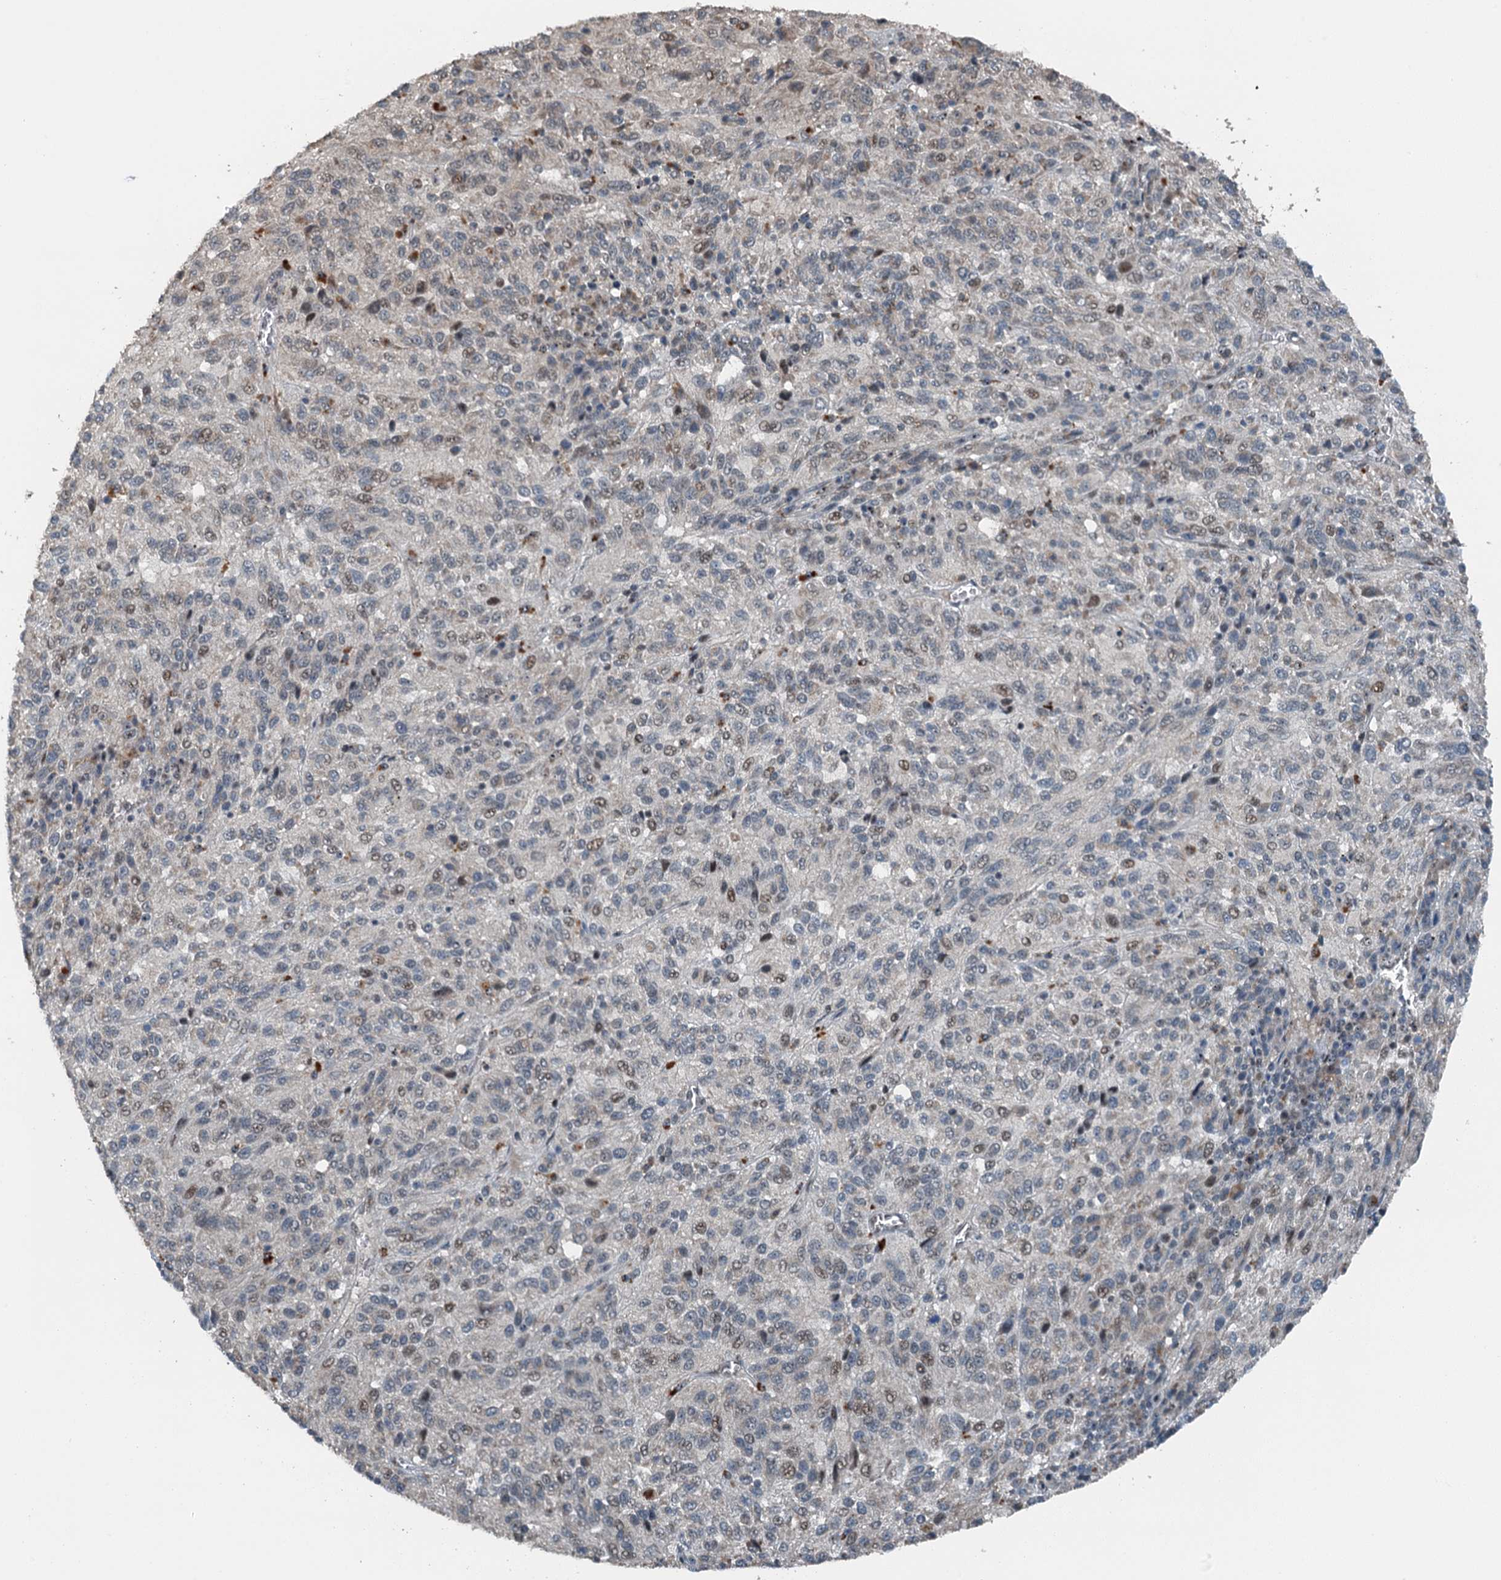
{"staining": {"intensity": "weak", "quantity": "<25%", "location": "nuclear"}, "tissue": "melanoma", "cell_type": "Tumor cells", "image_type": "cancer", "snomed": [{"axis": "morphology", "description": "Malignant melanoma, Metastatic site"}, {"axis": "topography", "description": "Lung"}], "caption": "Micrograph shows no significant protein expression in tumor cells of melanoma.", "gene": "BMERB1", "patient": {"sex": "male", "age": 64}}